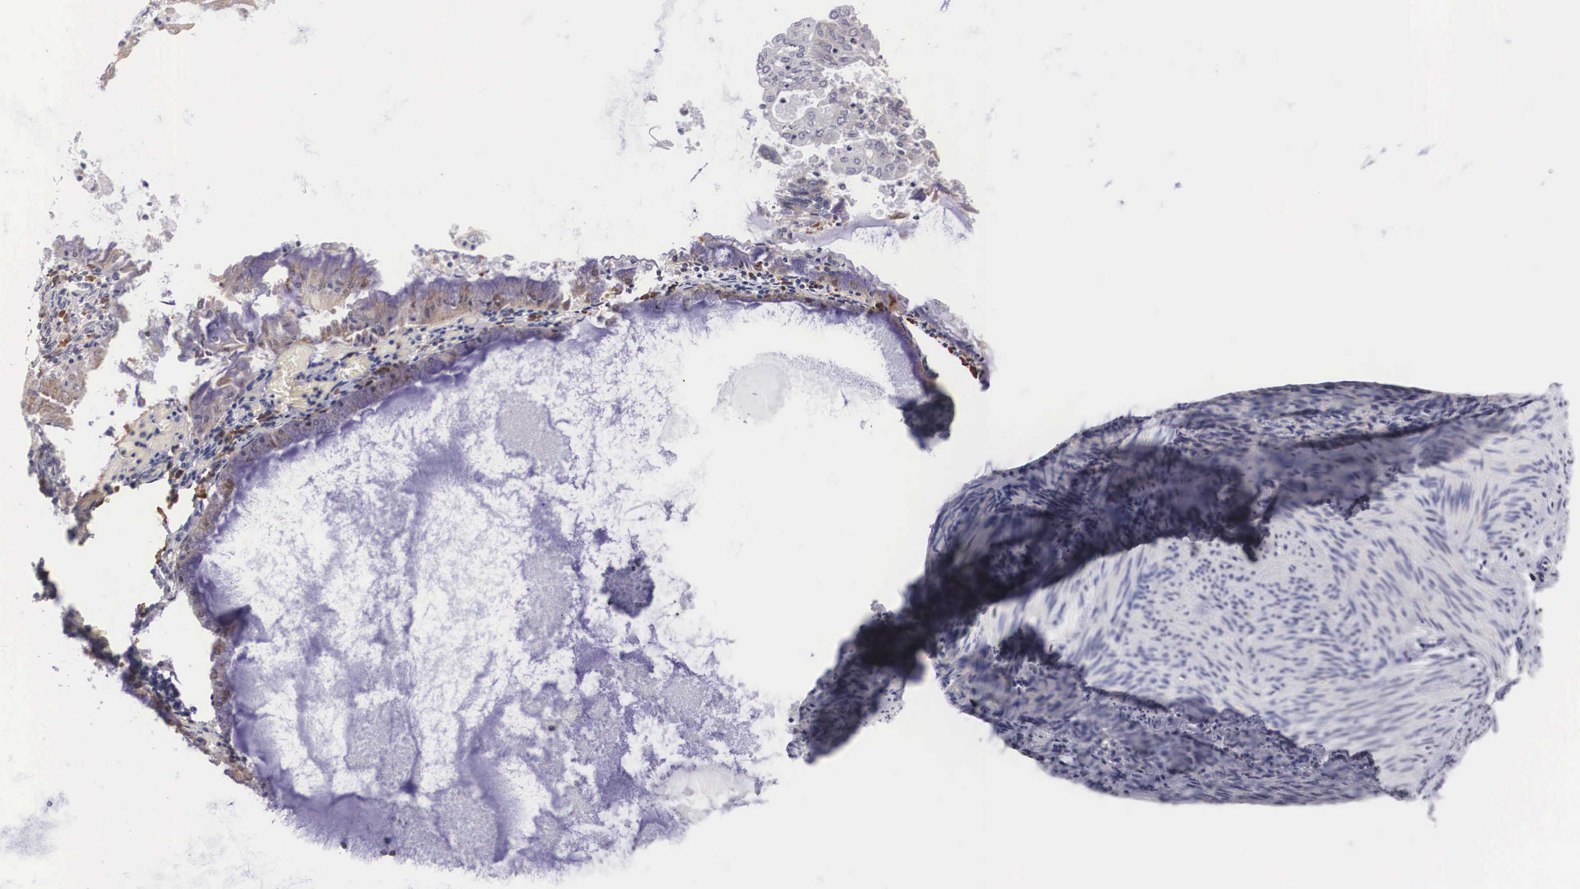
{"staining": {"intensity": "weak", "quantity": "<25%", "location": "cytoplasmic/membranous"}, "tissue": "endometrial cancer", "cell_type": "Tumor cells", "image_type": "cancer", "snomed": [{"axis": "morphology", "description": "Adenocarcinoma, NOS"}, {"axis": "topography", "description": "Endometrium"}], "caption": "Immunohistochemistry (IHC) micrograph of human endometrial cancer (adenocarcinoma) stained for a protein (brown), which reveals no staining in tumor cells. (Brightfield microscopy of DAB (3,3'-diaminobenzidine) IHC at high magnification).", "gene": "CRELD2", "patient": {"sex": "female", "age": 79}}